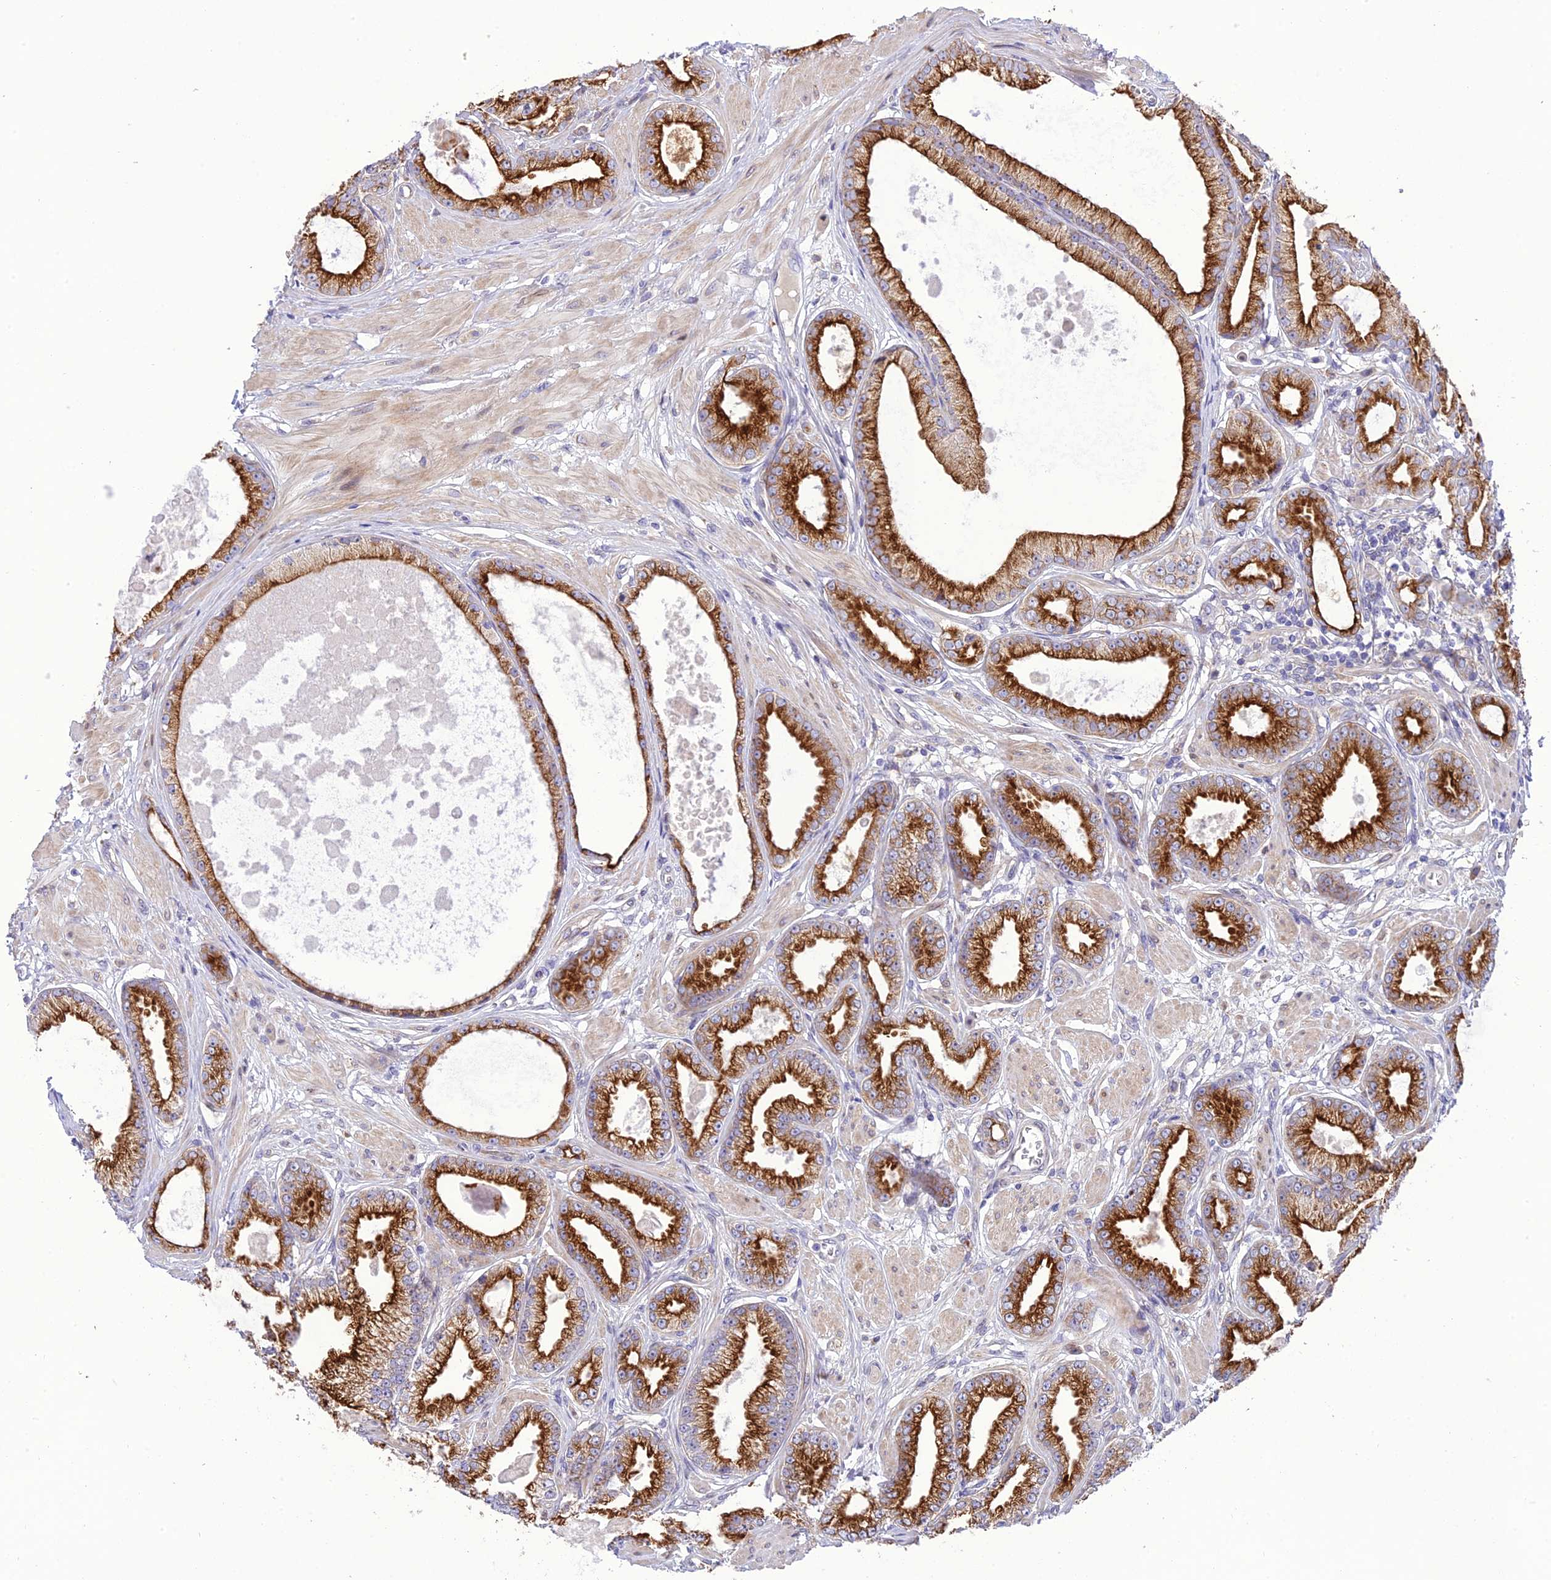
{"staining": {"intensity": "strong", "quantity": ">75%", "location": "cytoplasmic/membranous"}, "tissue": "prostate cancer", "cell_type": "Tumor cells", "image_type": "cancer", "snomed": [{"axis": "morphology", "description": "Adenocarcinoma, Low grade"}, {"axis": "topography", "description": "Prostate"}], "caption": "Immunohistochemical staining of prostate low-grade adenocarcinoma exhibits strong cytoplasmic/membranous protein positivity in about >75% of tumor cells. The staining was performed using DAB to visualize the protein expression in brown, while the nuclei were stained in blue with hematoxylin (Magnification: 20x).", "gene": "JMY", "patient": {"sex": "male", "age": 64}}